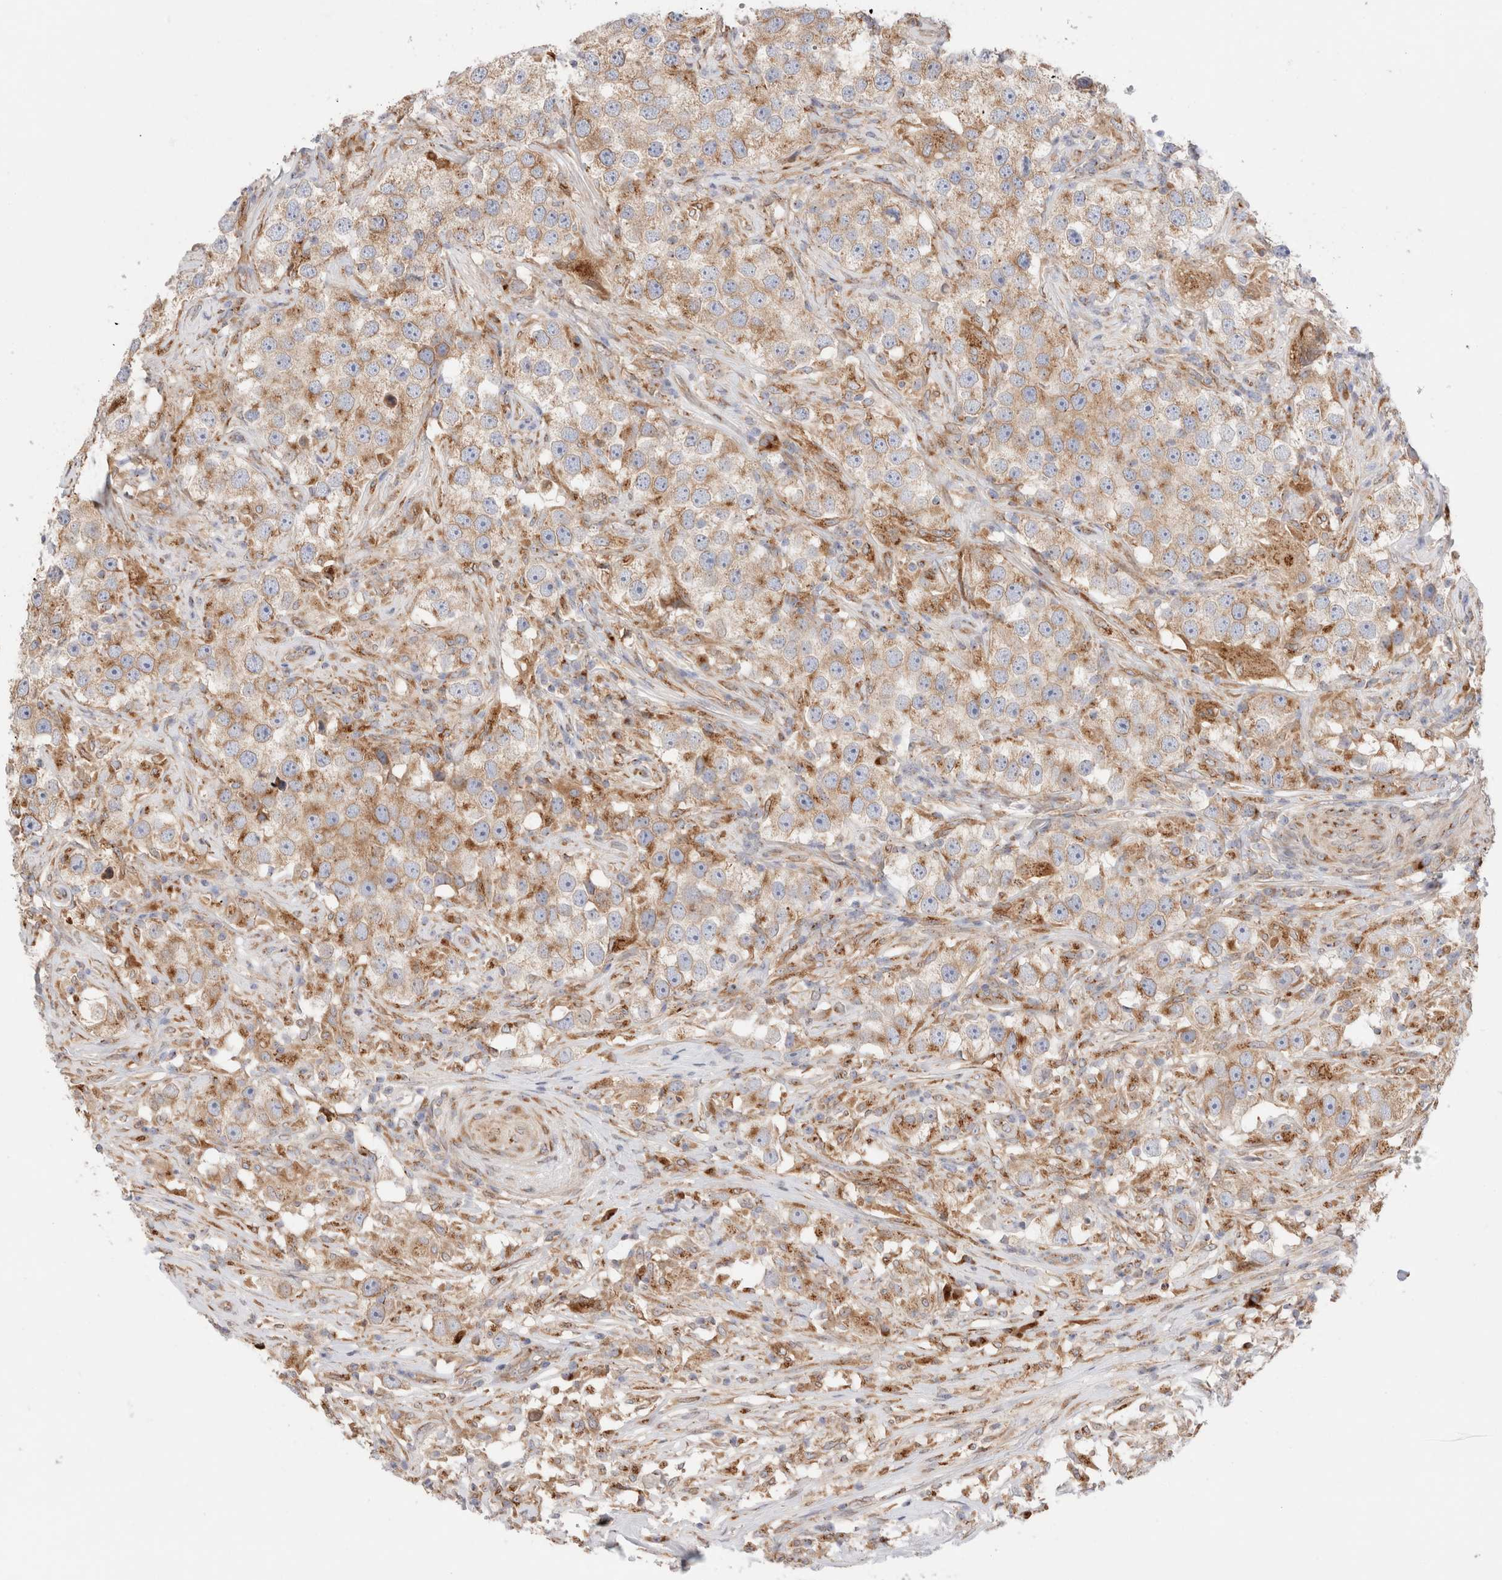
{"staining": {"intensity": "moderate", "quantity": ">75%", "location": "cytoplasmic/membranous"}, "tissue": "testis cancer", "cell_type": "Tumor cells", "image_type": "cancer", "snomed": [{"axis": "morphology", "description": "Seminoma, NOS"}, {"axis": "topography", "description": "Testis"}], "caption": "Brown immunohistochemical staining in testis seminoma demonstrates moderate cytoplasmic/membranous expression in approximately >75% of tumor cells.", "gene": "LMAN2L", "patient": {"sex": "male", "age": 49}}